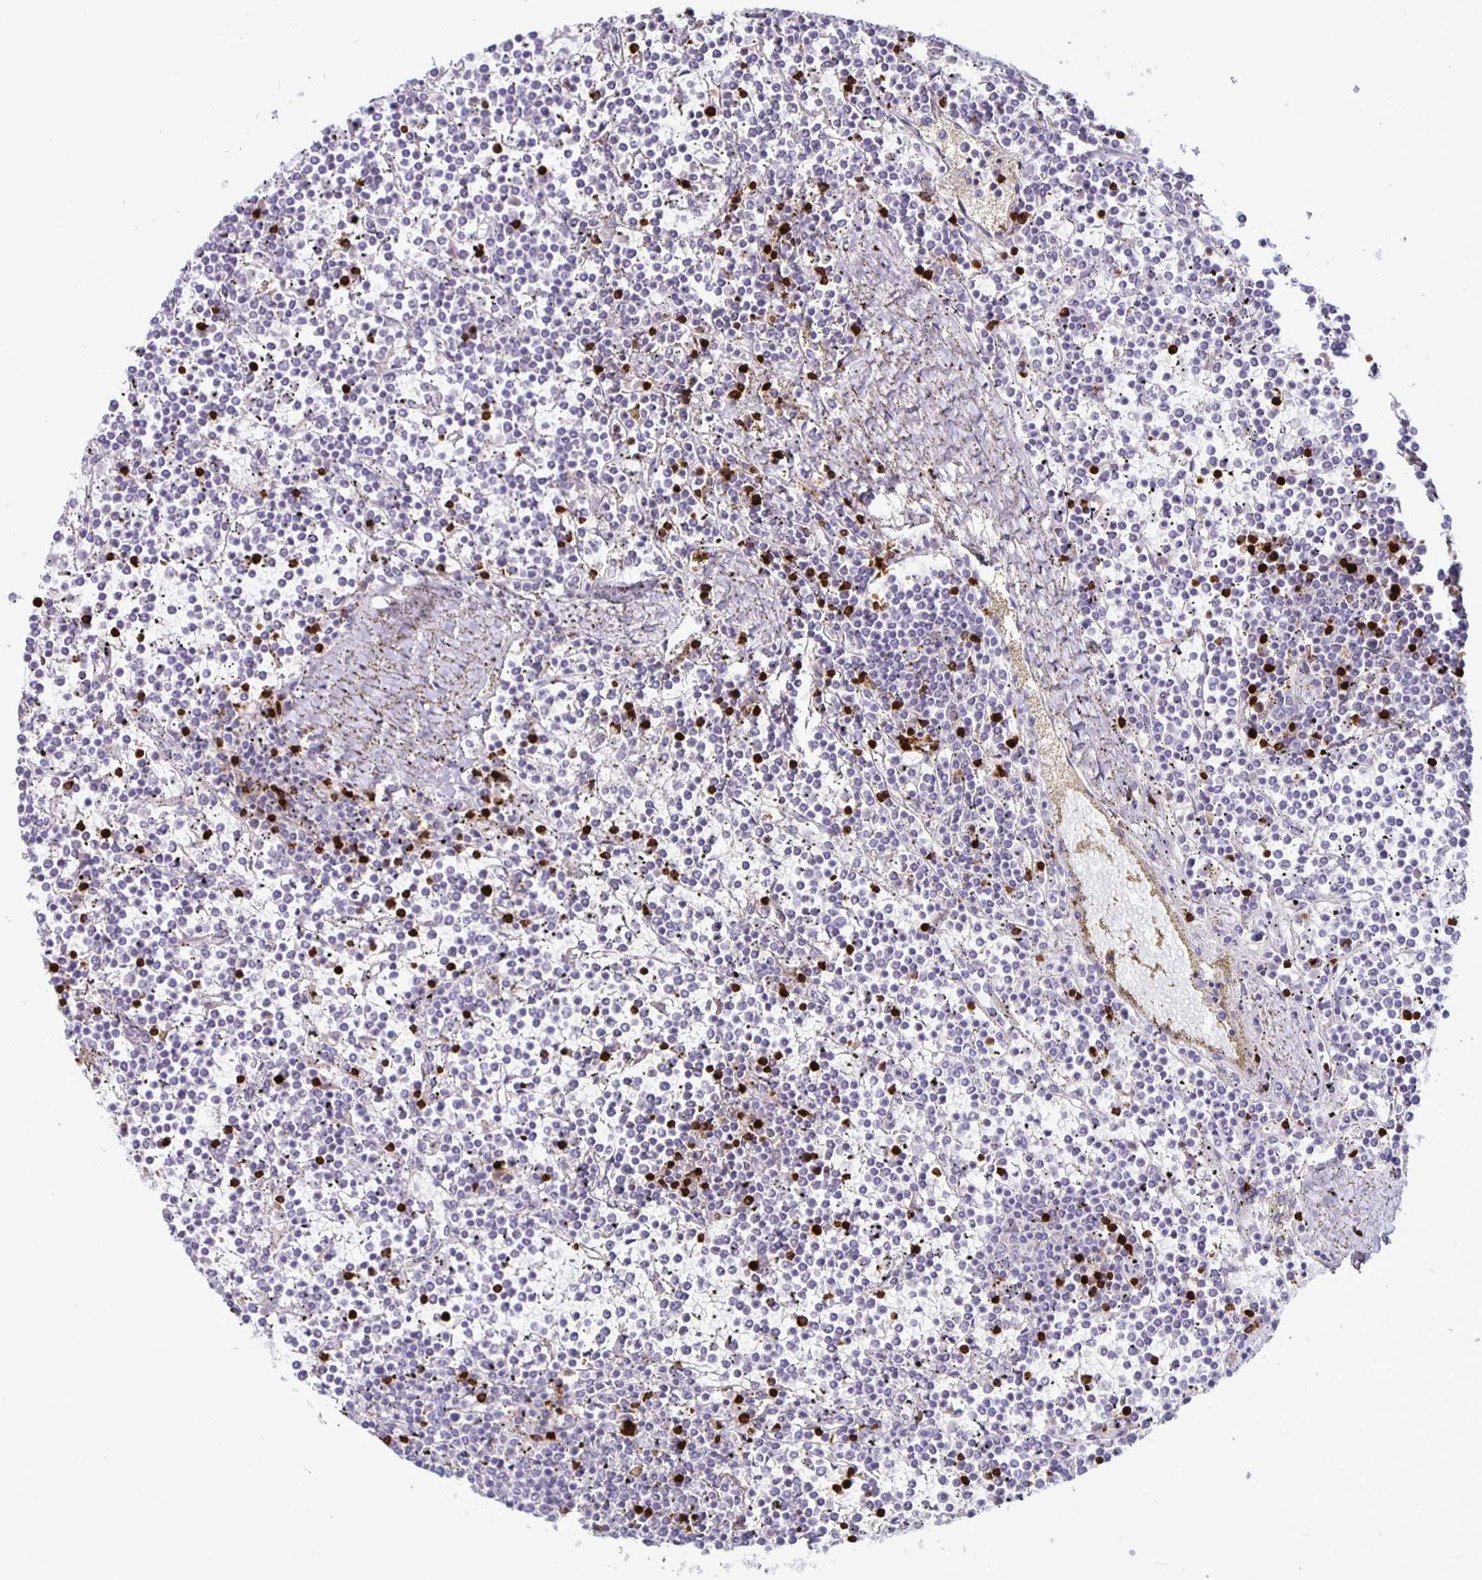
{"staining": {"intensity": "negative", "quantity": "none", "location": "none"}, "tissue": "lymphoma", "cell_type": "Tumor cells", "image_type": "cancer", "snomed": [{"axis": "morphology", "description": "Malignant lymphoma, non-Hodgkin's type, Low grade"}, {"axis": "topography", "description": "Spleen"}], "caption": "Lymphoma was stained to show a protein in brown. There is no significant staining in tumor cells.", "gene": "GZMK", "patient": {"sex": "female", "age": 19}}